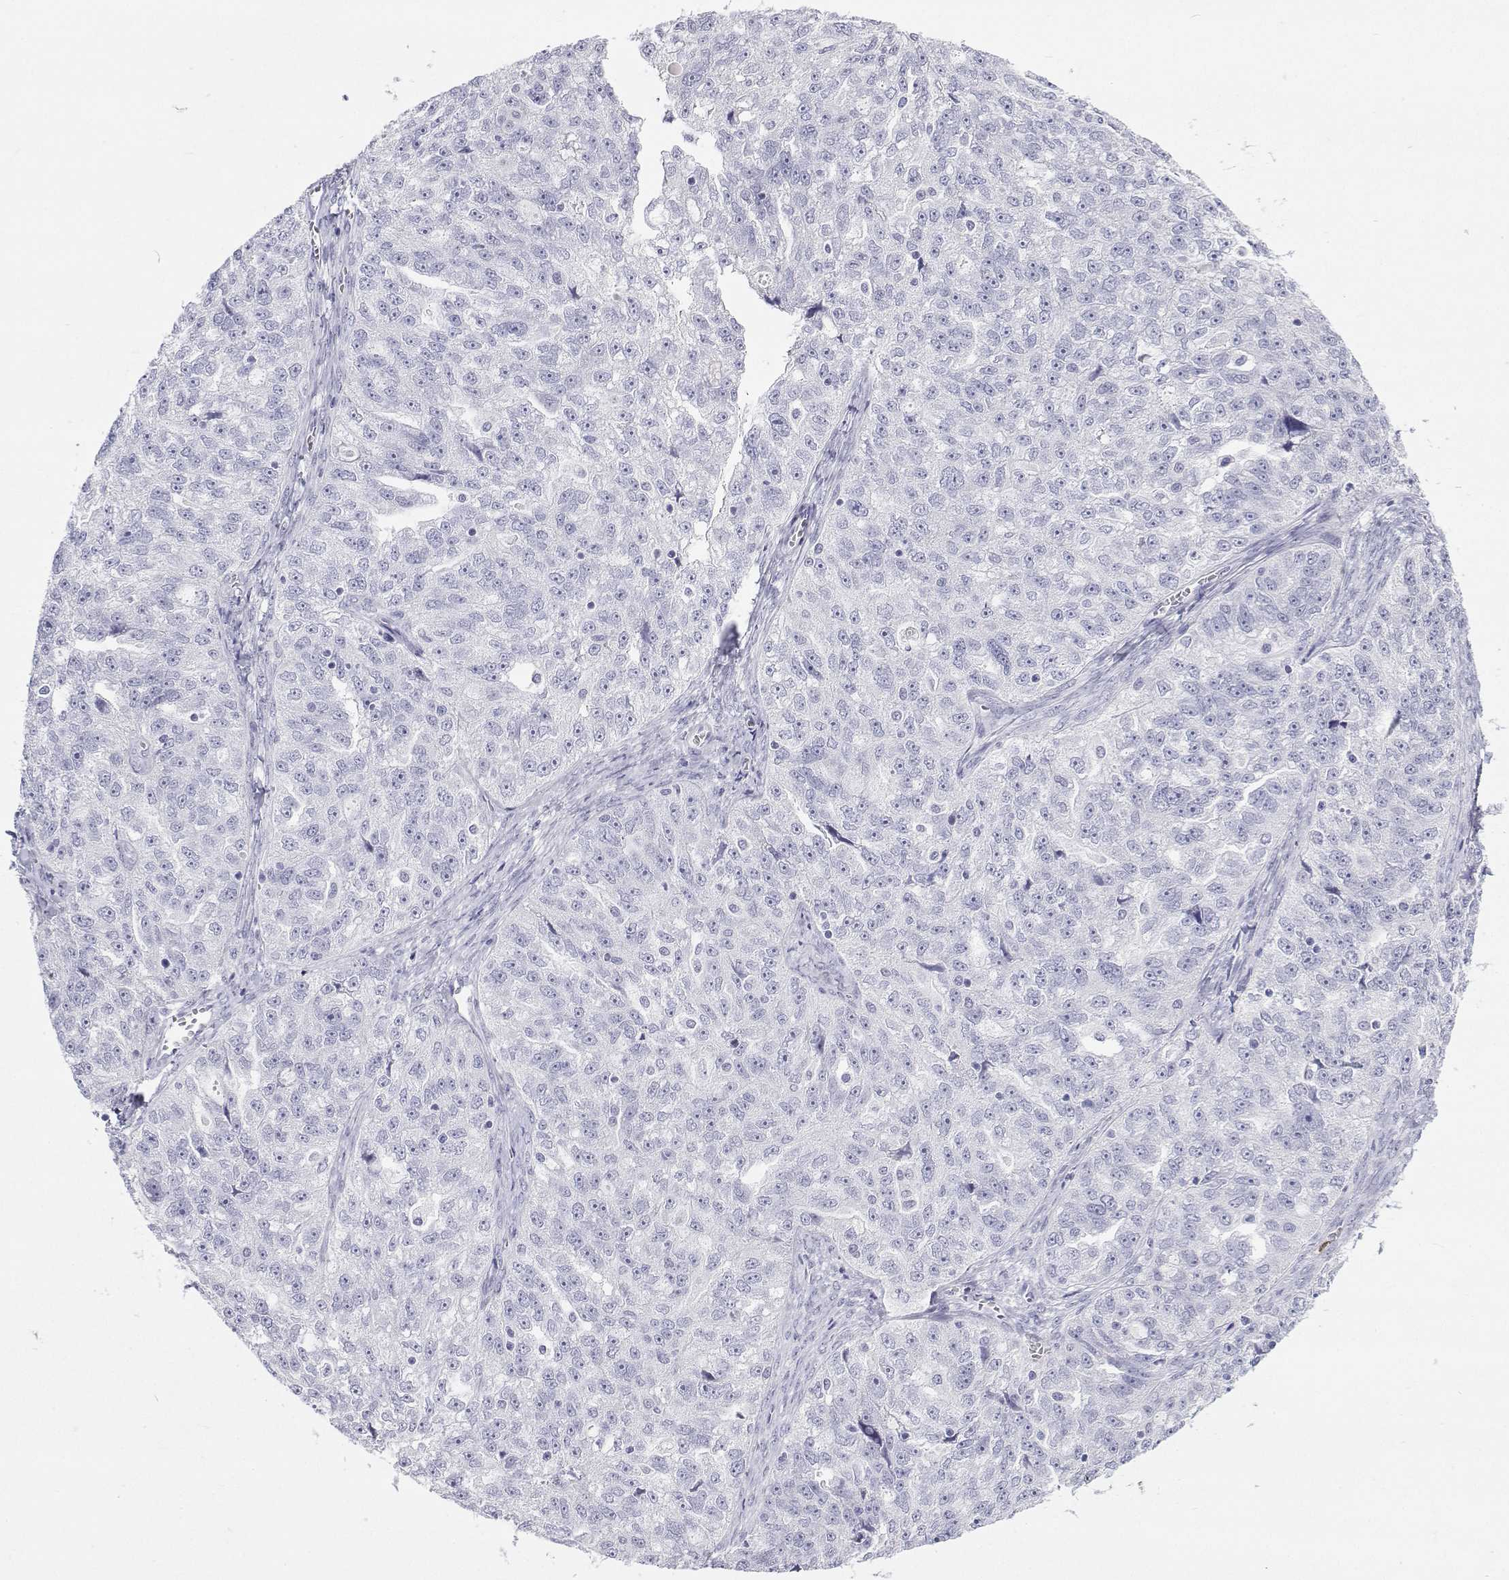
{"staining": {"intensity": "negative", "quantity": "none", "location": "none"}, "tissue": "ovarian cancer", "cell_type": "Tumor cells", "image_type": "cancer", "snomed": [{"axis": "morphology", "description": "Cystadenocarcinoma, serous, NOS"}, {"axis": "topography", "description": "Ovary"}], "caption": "Immunohistochemistry image of ovarian cancer stained for a protein (brown), which shows no staining in tumor cells.", "gene": "SFTPB", "patient": {"sex": "female", "age": 51}}